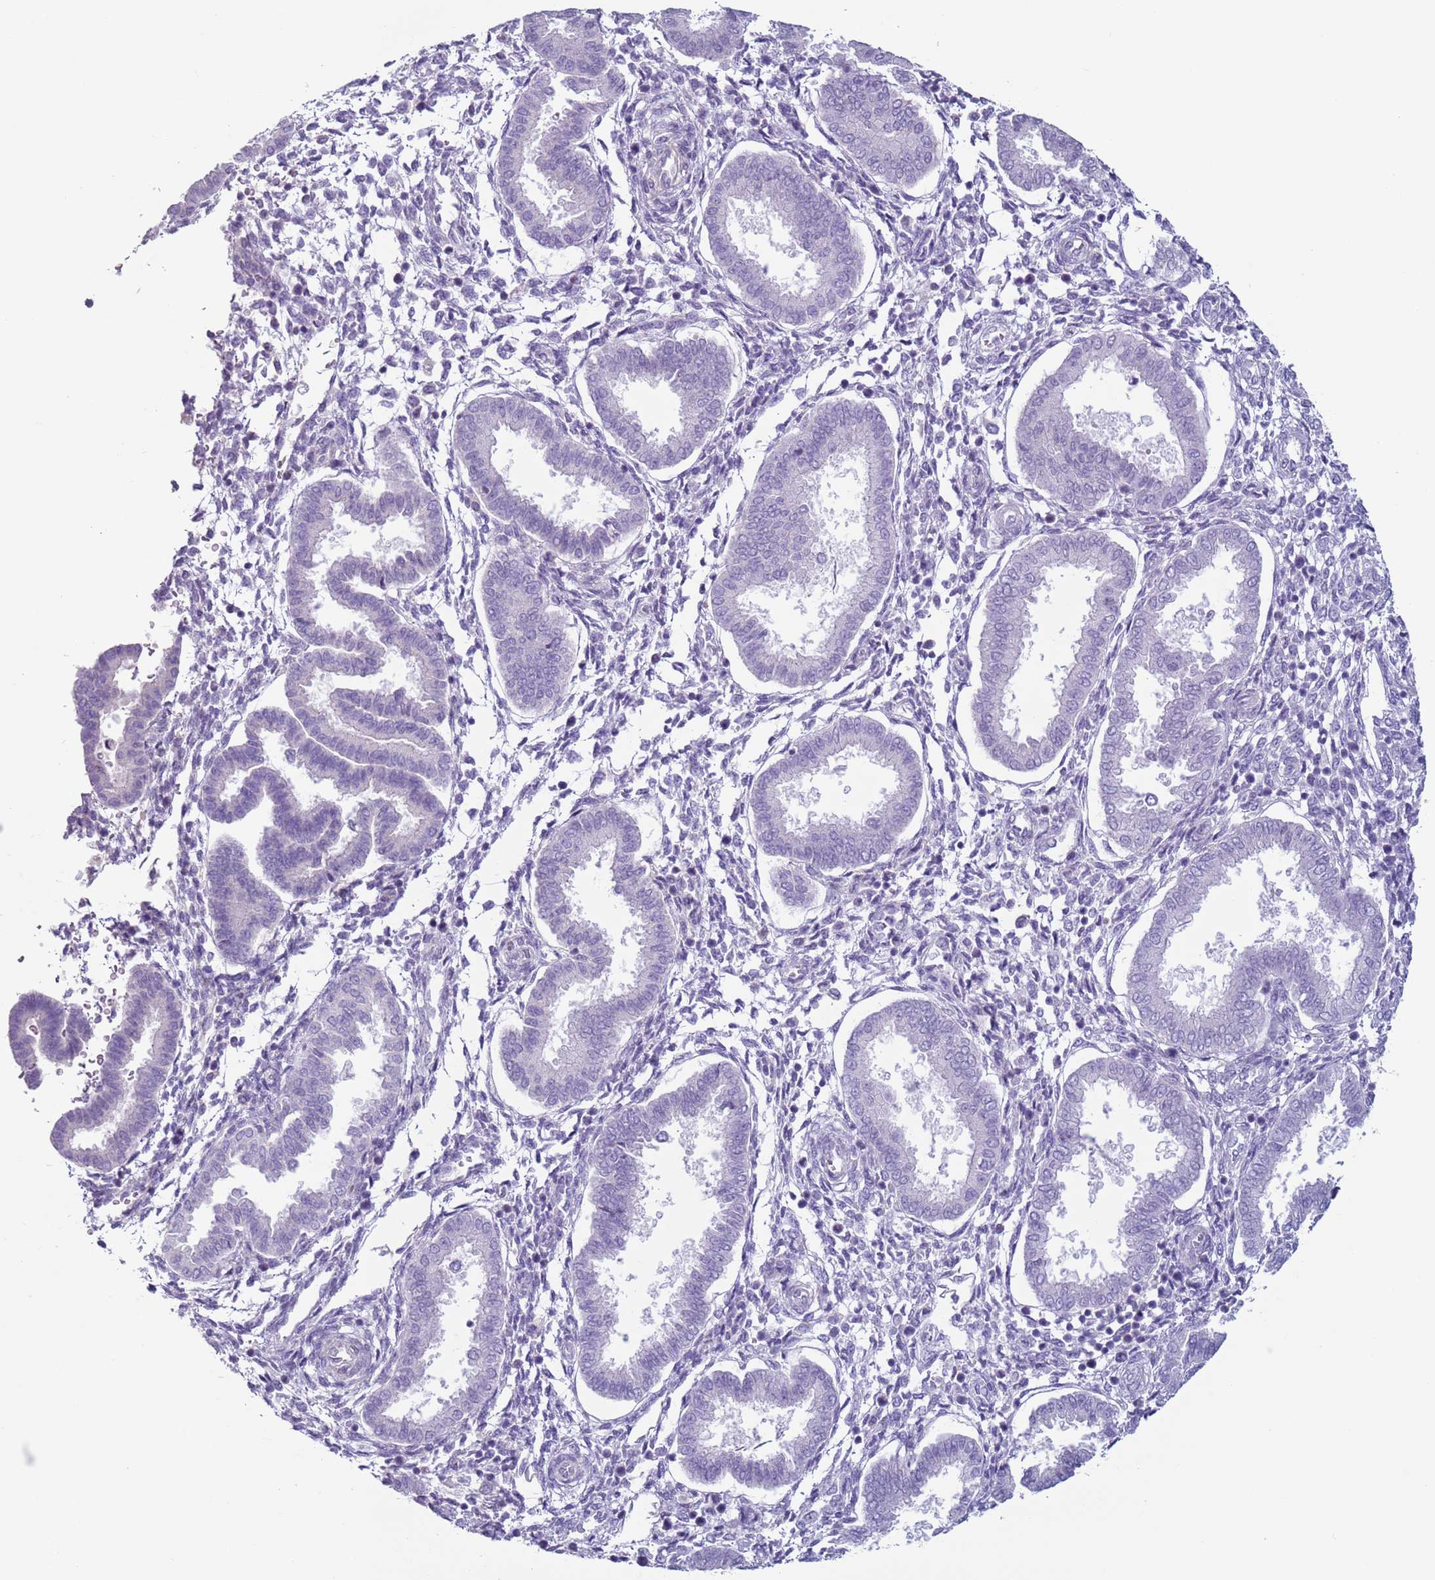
{"staining": {"intensity": "negative", "quantity": "none", "location": "none"}, "tissue": "endometrium", "cell_type": "Cells in endometrial stroma", "image_type": "normal", "snomed": [{"axis": "morphology", "description": "Normal tissue, NOS"}, {"axis": "topography", "description": "Endometrium"}], "caption": "This is an immunohistochemistry (IHC) micrograph of normal endometrium. There is no positivity in cells in endometrial stroma.", "gene": "NPAP1", "patient": {"sex": "female", "age": 24}}